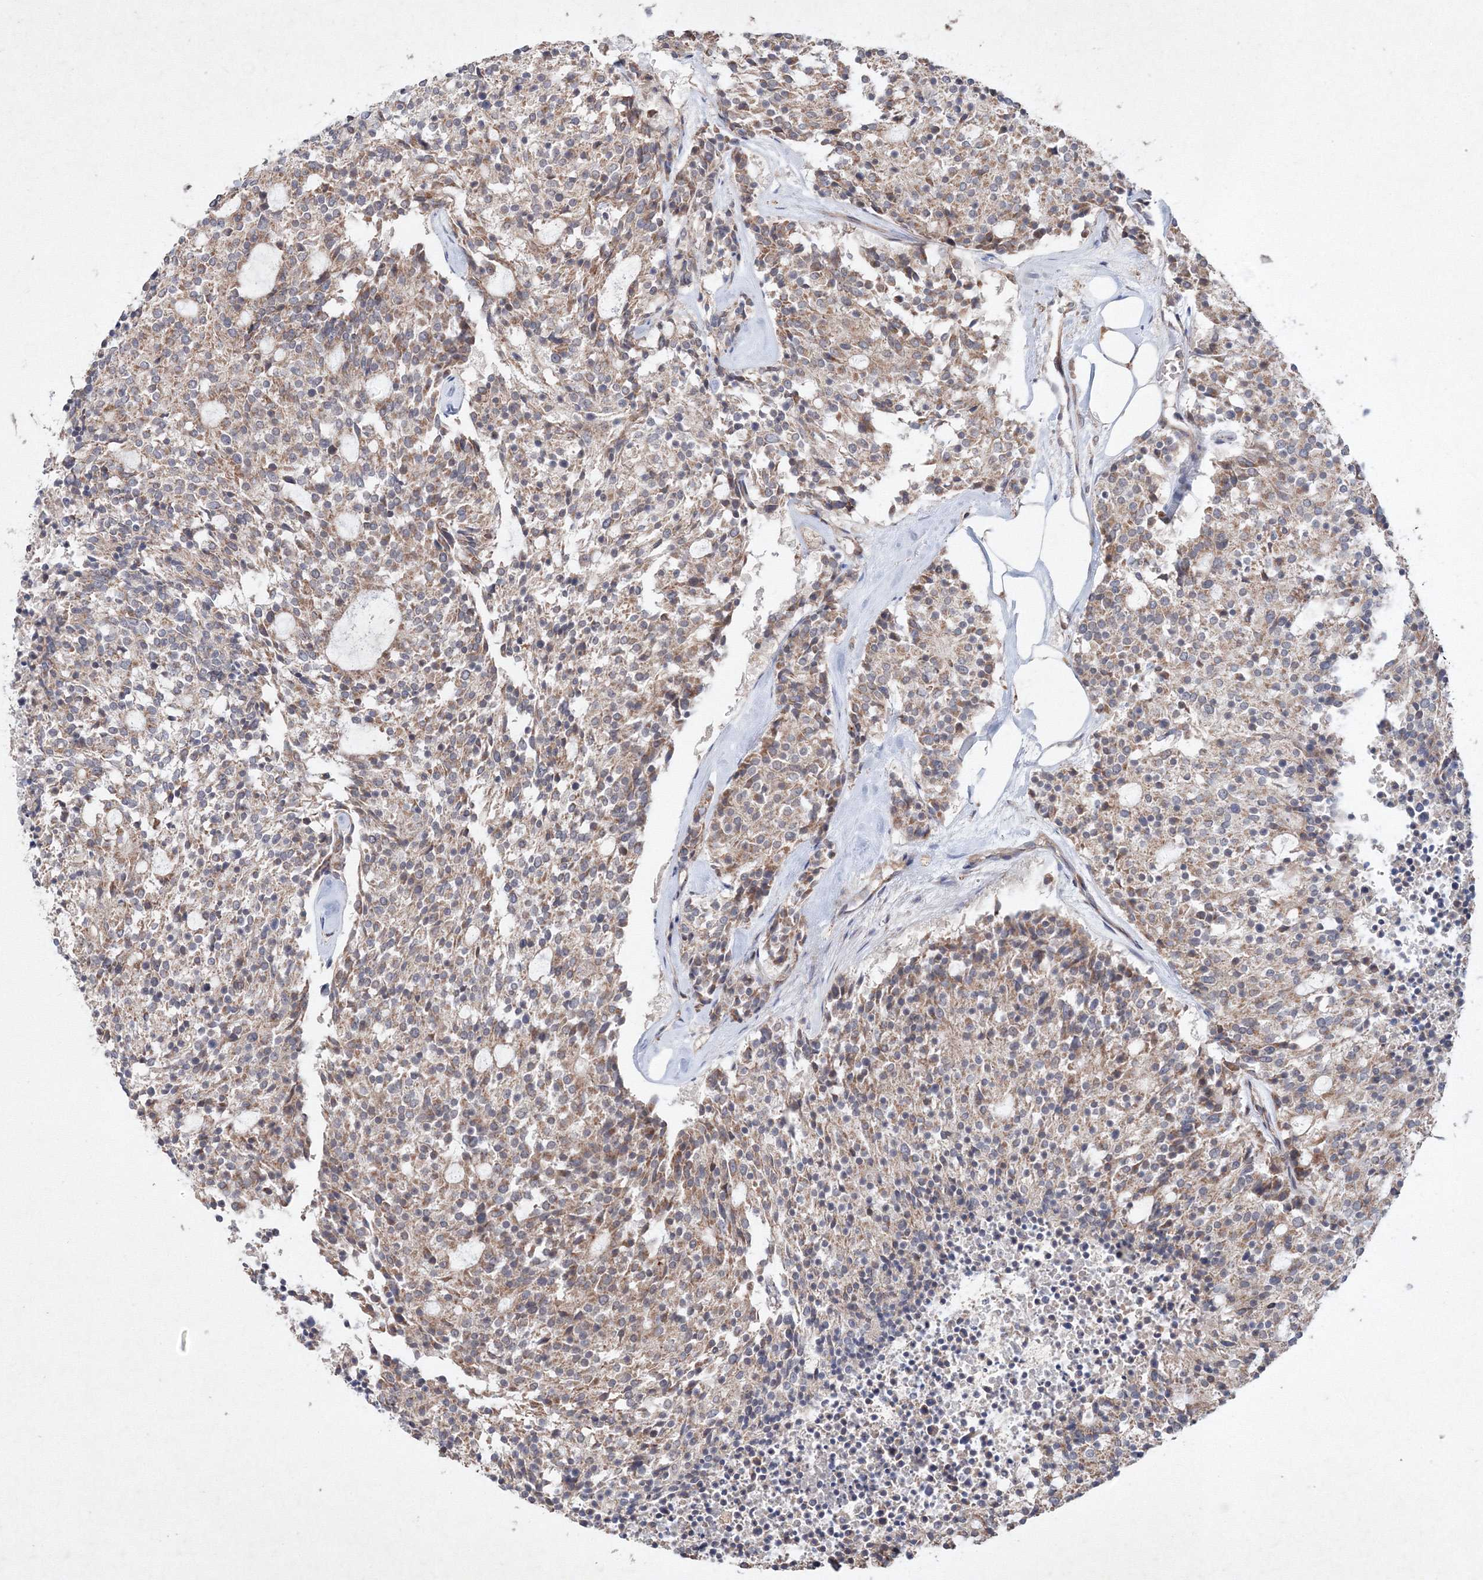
{"staining": {"intensity": "weak", "quantity": ">75%", "location": "cytoplasmic/membranous"}, "tissue": "carcinoid", "cell_type": "Tumor cells", "image_type": "cancer", "snomed": [{"axis": "morphology", "description": "Carcinoid, malignant, NOS"}, {"axis": "topography", "description": "Pancreas"}], "caption": "Carcinoid (malignant) was stained to show a protein in brown. There is low levels of weak cytoplasmic/membranous positivity in about >75% of tumor cells.", "gene": "NOA1", "patient": {"sex": "female", "age": 54}}